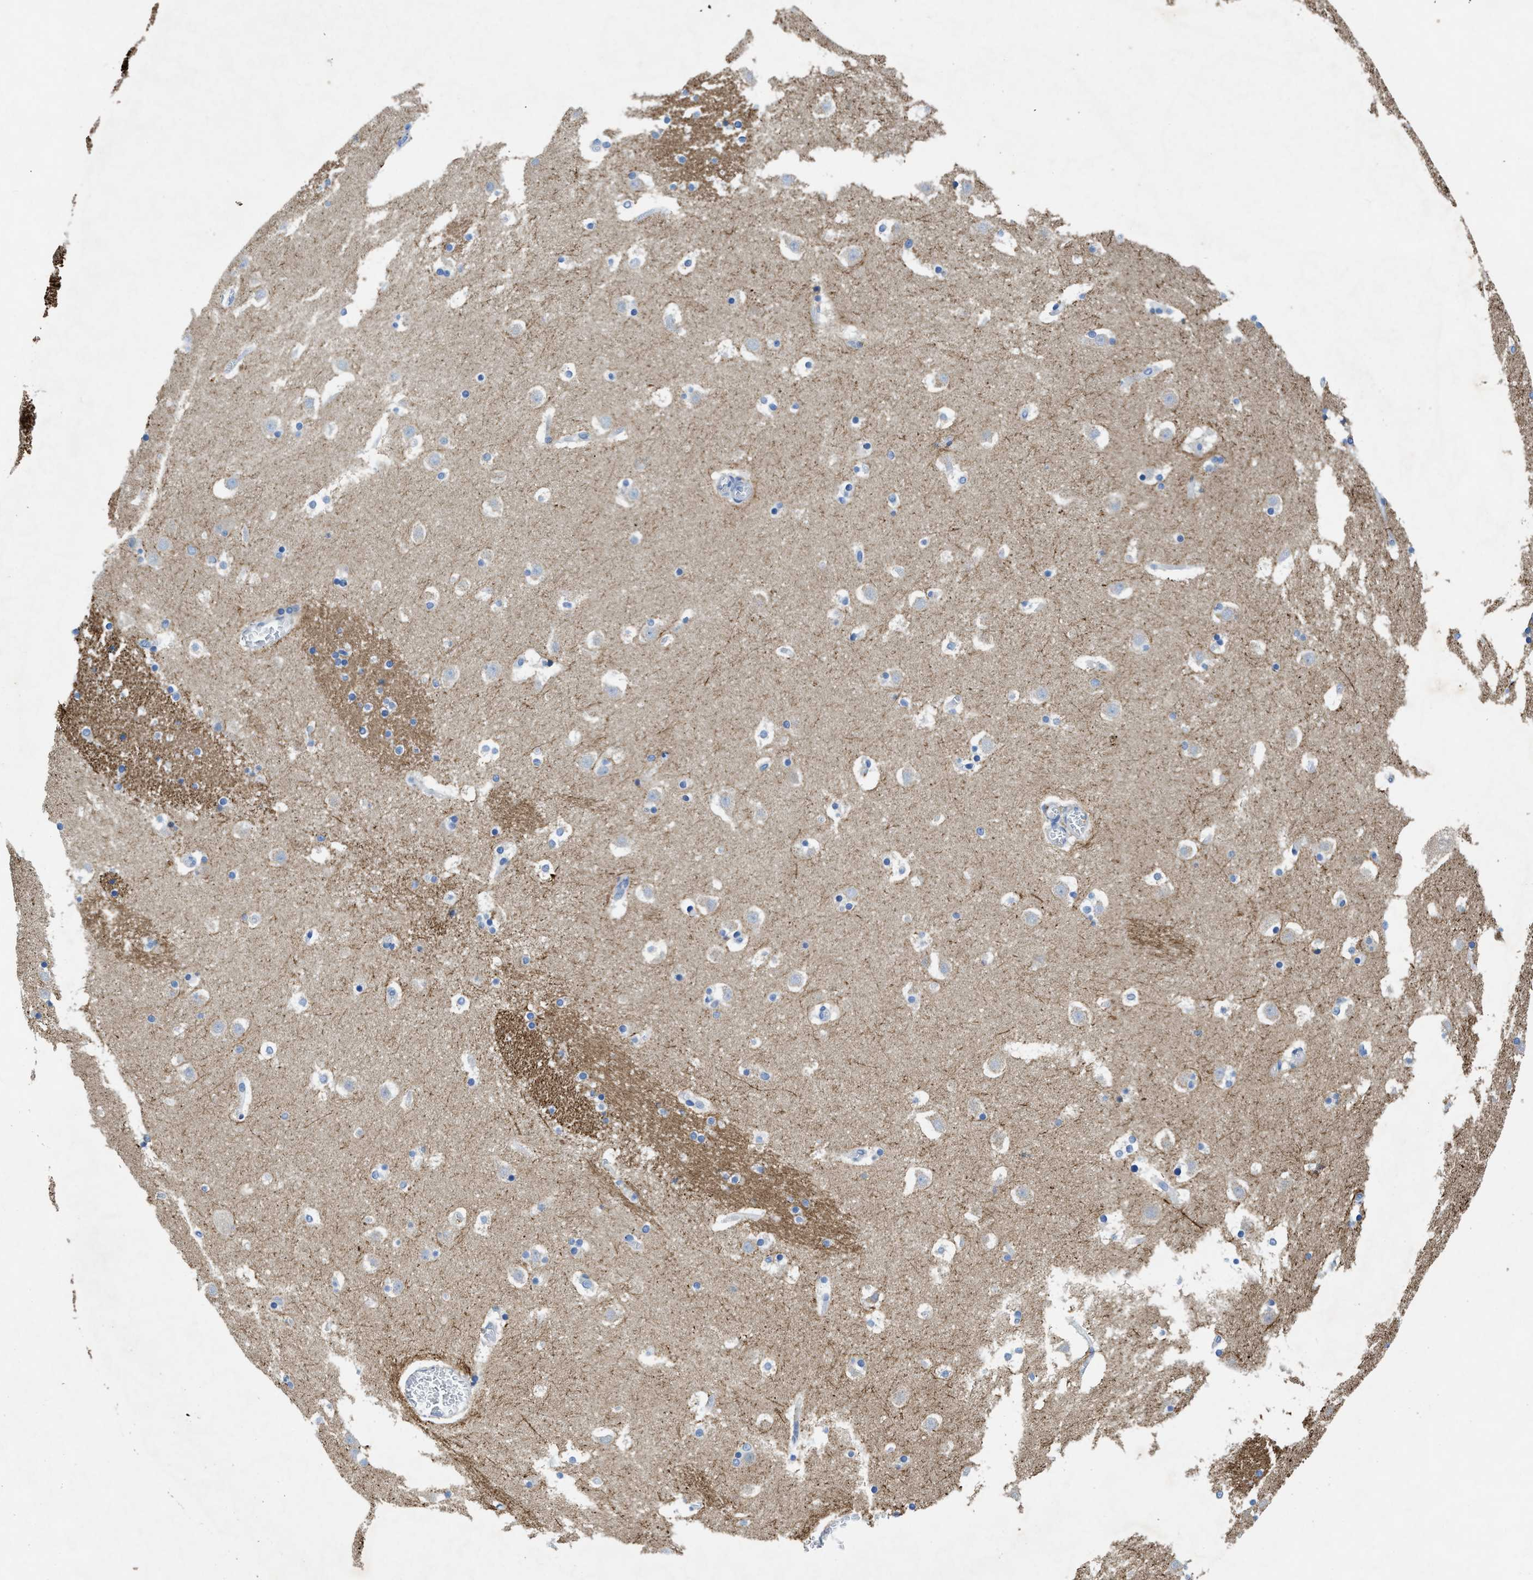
{"staining": {"intensity": "weak", "quantity": "<25%", "location": "cytoplasmic/membranous"}, "tissue": "caudate", "cell_type": "Glial cells", "image_type": "normal", "snomed": [{"axis": "morphology", "description": "Normal tissue, NOS"}, {"axis": "topography", "description": "Lateral ventricle wall"}], "caption": "This photomicrograph is of normal caudate stained with immunohistochemistry (IHC) to label a protein in brown with the nuclei are counter-stained blue. There is no positivity in glial cells.", "gene": "TMEM248", "patient": {"sex": "male", "age": 45}}